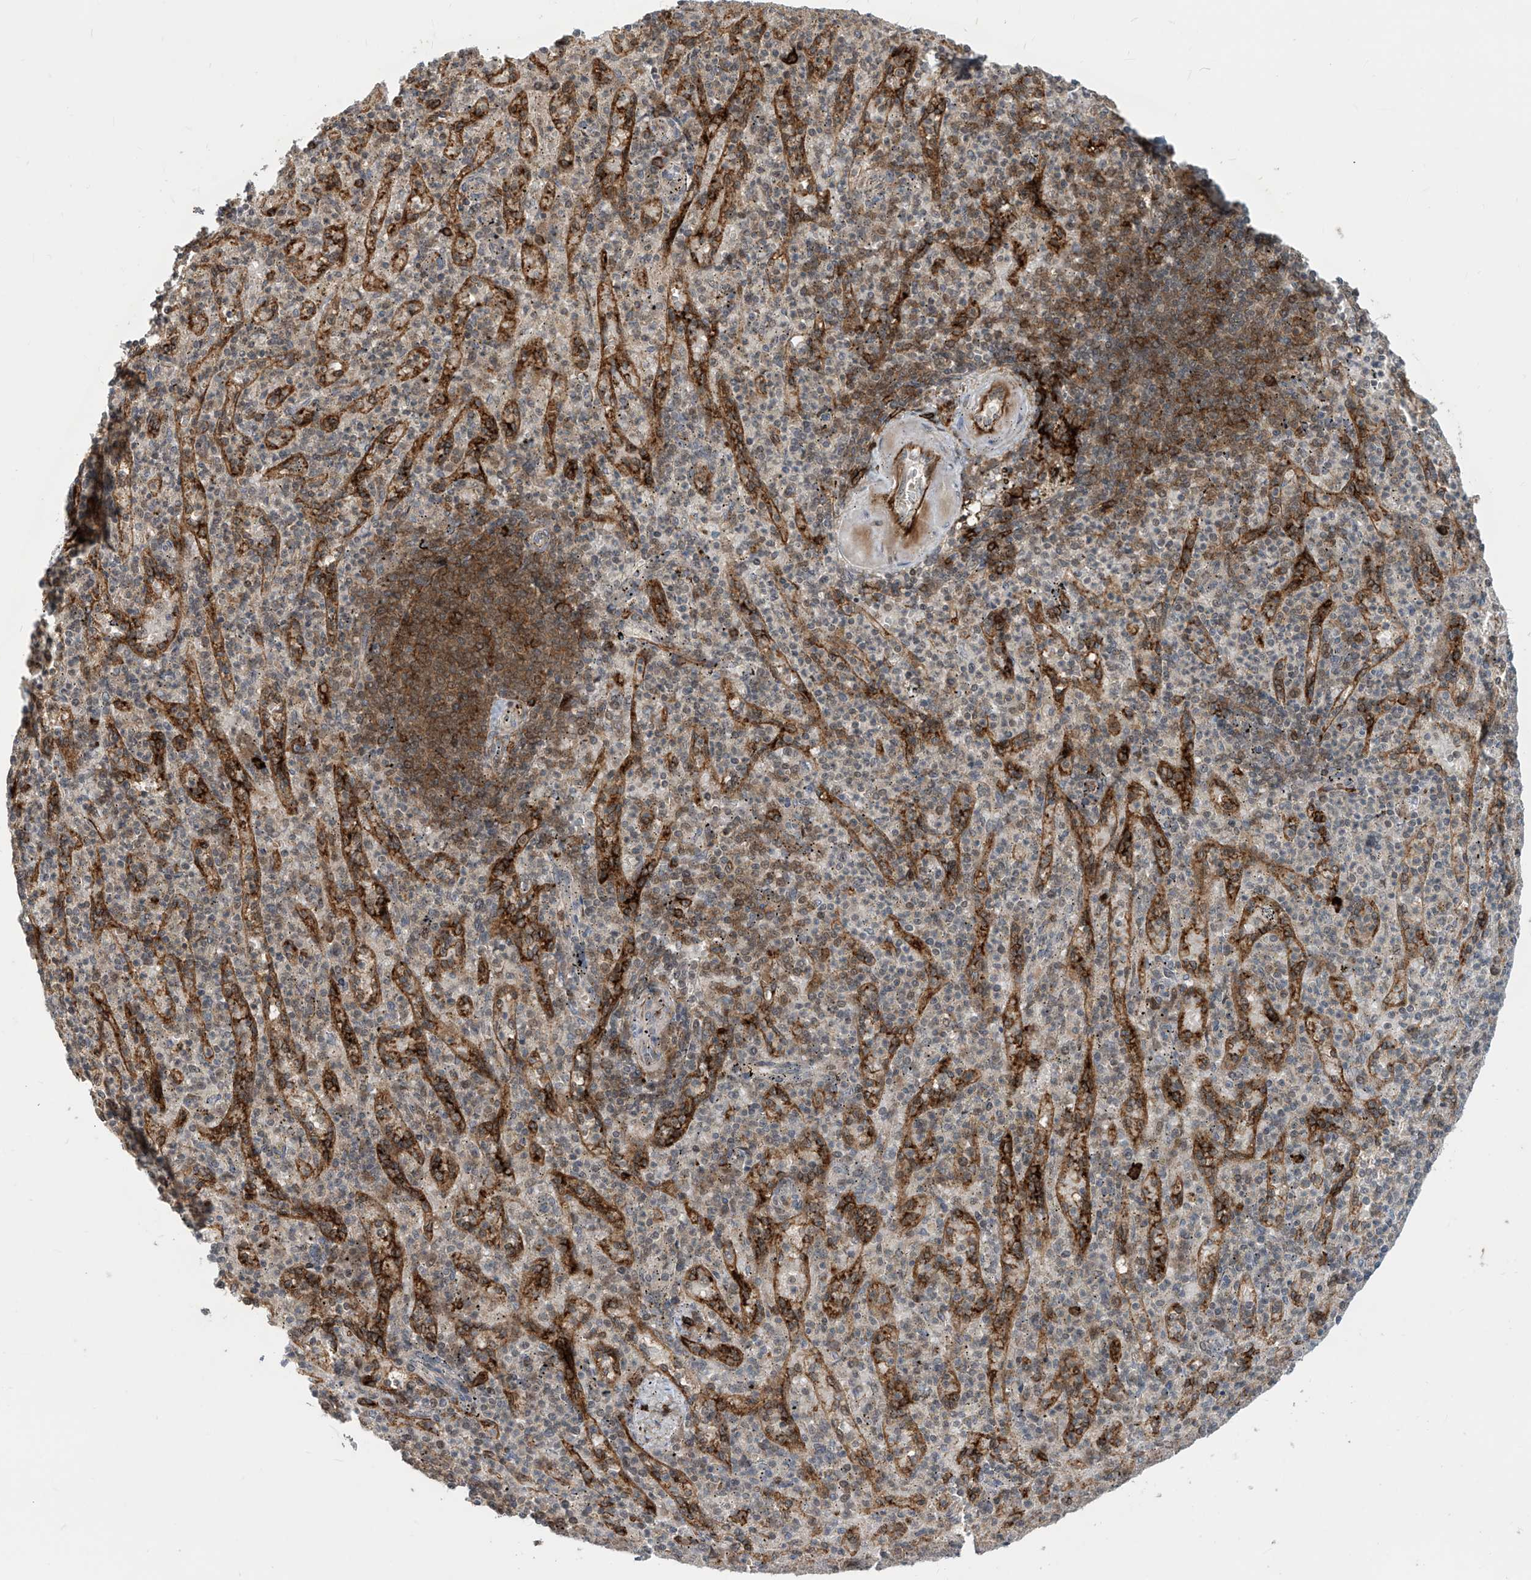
{"staining": {"intensity": "moderate", "quantity": "<25%", "location": "cytoplasmic/membranous"}, "tissue": "spleen", "cell_type": "Cells in red pulp", "image_type": "normal", "snomed": [{"axis": "morphology", "description": "Normal tissue, NOS"}, {"axis": "topography", "description": "Spleen"}], "caption": "This image exhibits immunohistochemistry staining of unremarkable human spleen, with low moderate cytoplasmic/membranous staining in approximately <25% of cells in red pulp.", "gene": "LAGE3", "patient": {"sex": "female", "age": 74}}